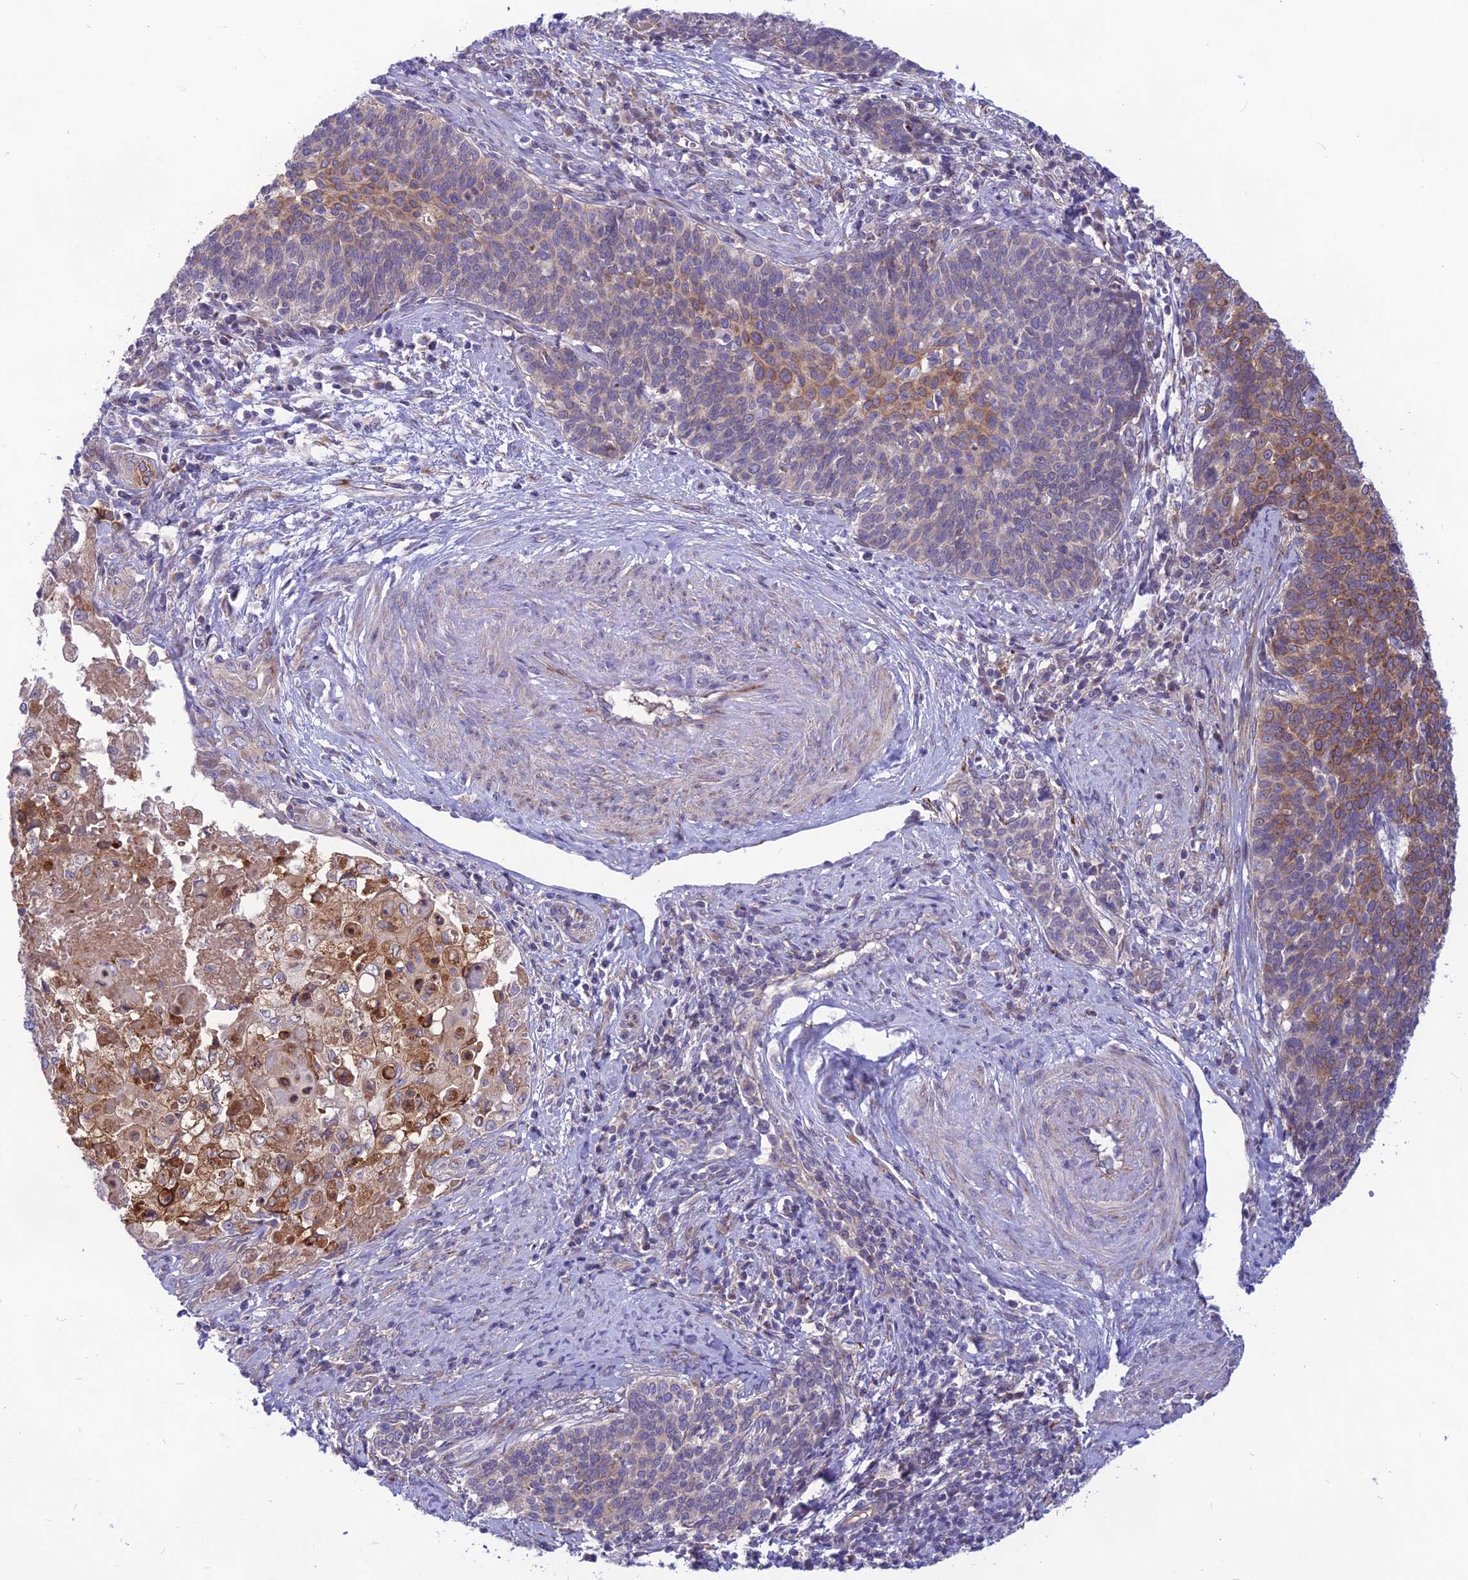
{"staining": {"intensity": "moderate", "quantity": "25%-75%", "location": "cytoplasmic/membranous"}, "tissue": "cervical cancer", "cell_type": "Tumor cells", "image_type": "cancer", "snomed": [{"axis": "morphology", "description": "Squamous cell carcinoma, NOS"}, {"axis": "topography", "description": "Cervix"}], "caption": "Immunohistochemistry (IHC) micrograph of neoplastic tissue: human cervical cancer (squamous cell carcinoma) stained using immunohistochemistry (IHC) demonstrates medium levels of moderate protein expression localized specifically in the cytoplasmic/membranous of tumor cells, appearing as a cytoplasmic/membranous brown color.", "gene": "PTCD2", "patient": {"sex": "female", "age": 39}}